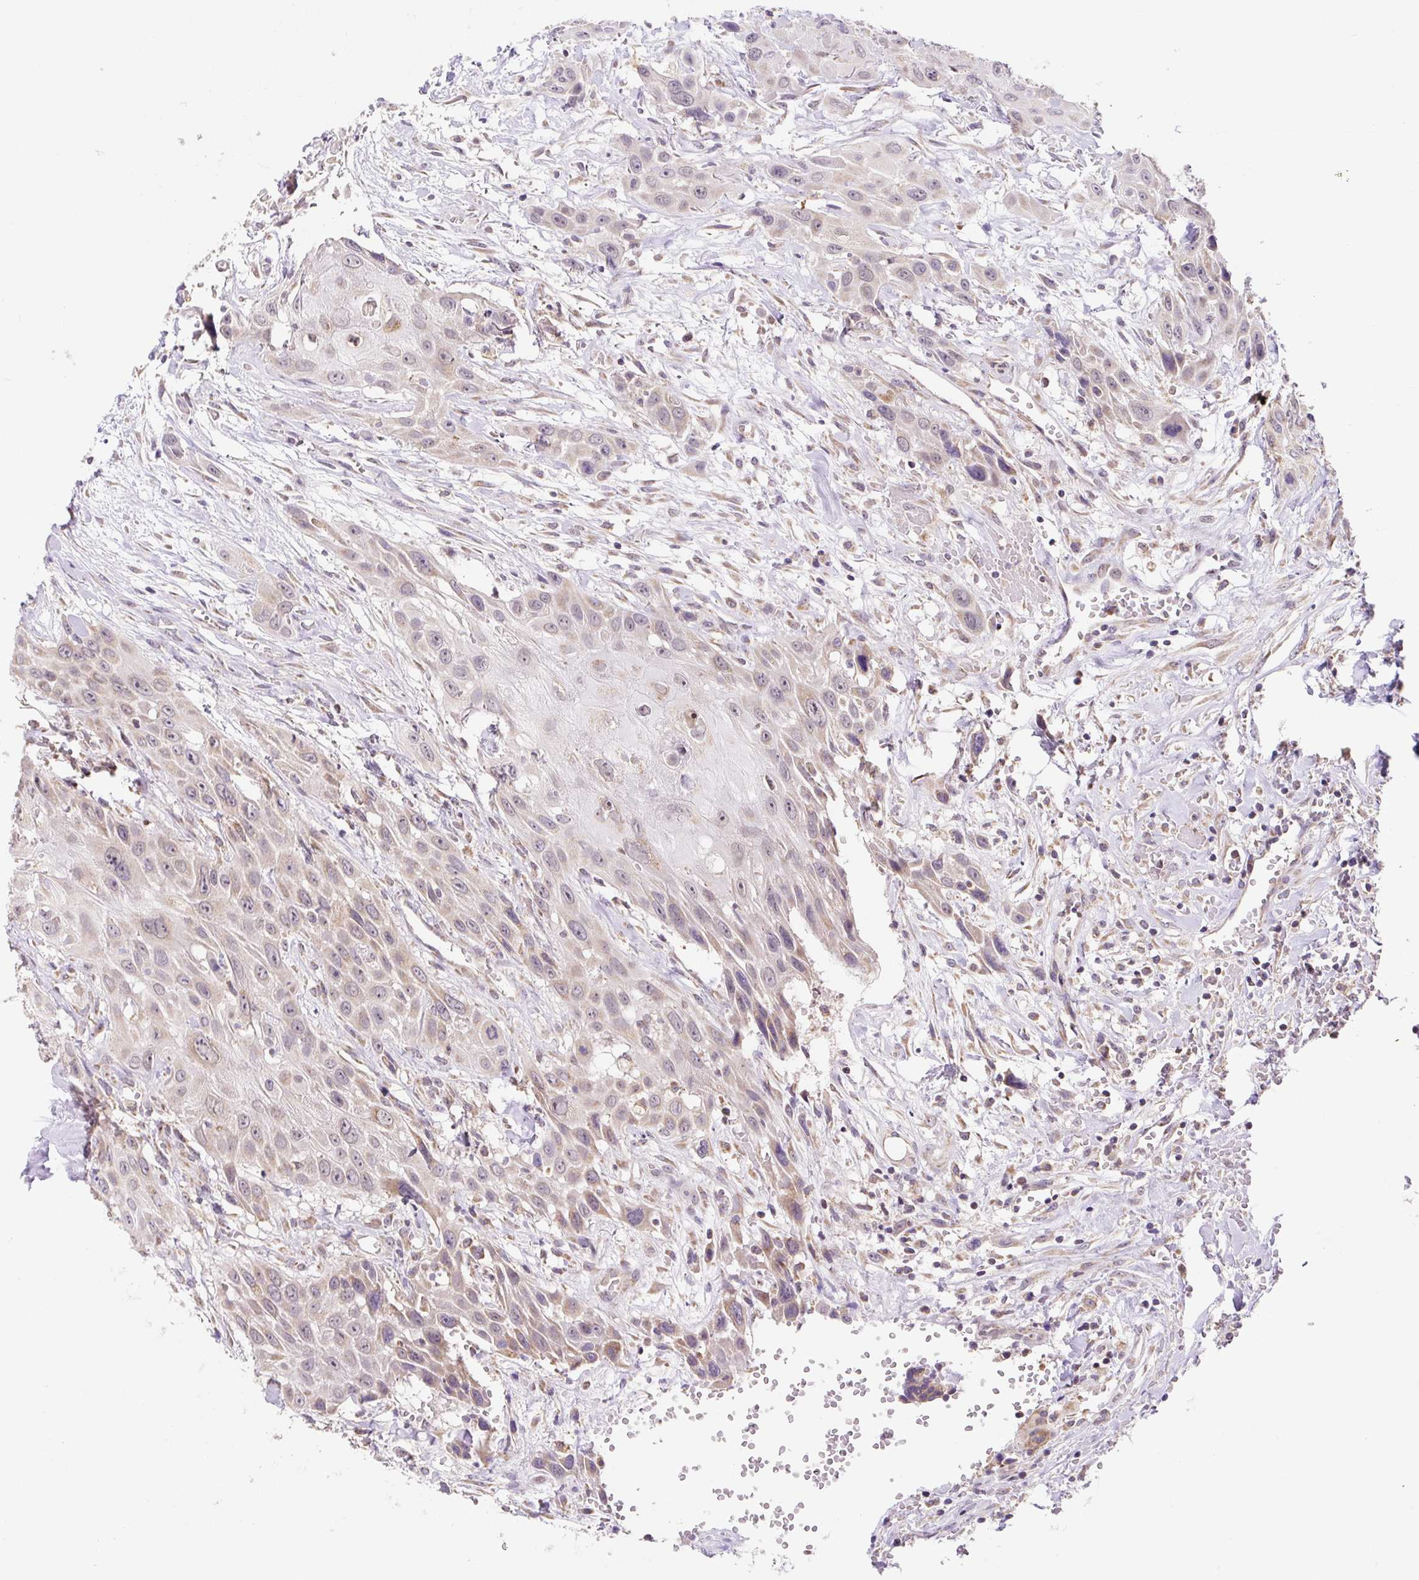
{"staining": {"intensity": "moderate", "quantity": "25%-75%", "location": "cytoplasmic/membranous"}, "tissue": "head and neck cancer", "cell_type": "Tumor cells", "image_type": "cancer", "snomed": [{"axis": "morphology", "description": "Squamous cell carcinoma, NOS"}, {"axis": "topography", "description": "Head-Neck"}], "caption": "Head and neck squamous cell carcinoma was stained to show a protein in brown. There is medium levels of moderate cytoplasmic/membranous staining in approximately 25%-75% of tumor cells. (DAB (3,3'-diaminobenzidine) IHC with brightfield microscopy, high magnification).", "gene": "MFSD9", "patient": {"sex": "male", "age": 81}}